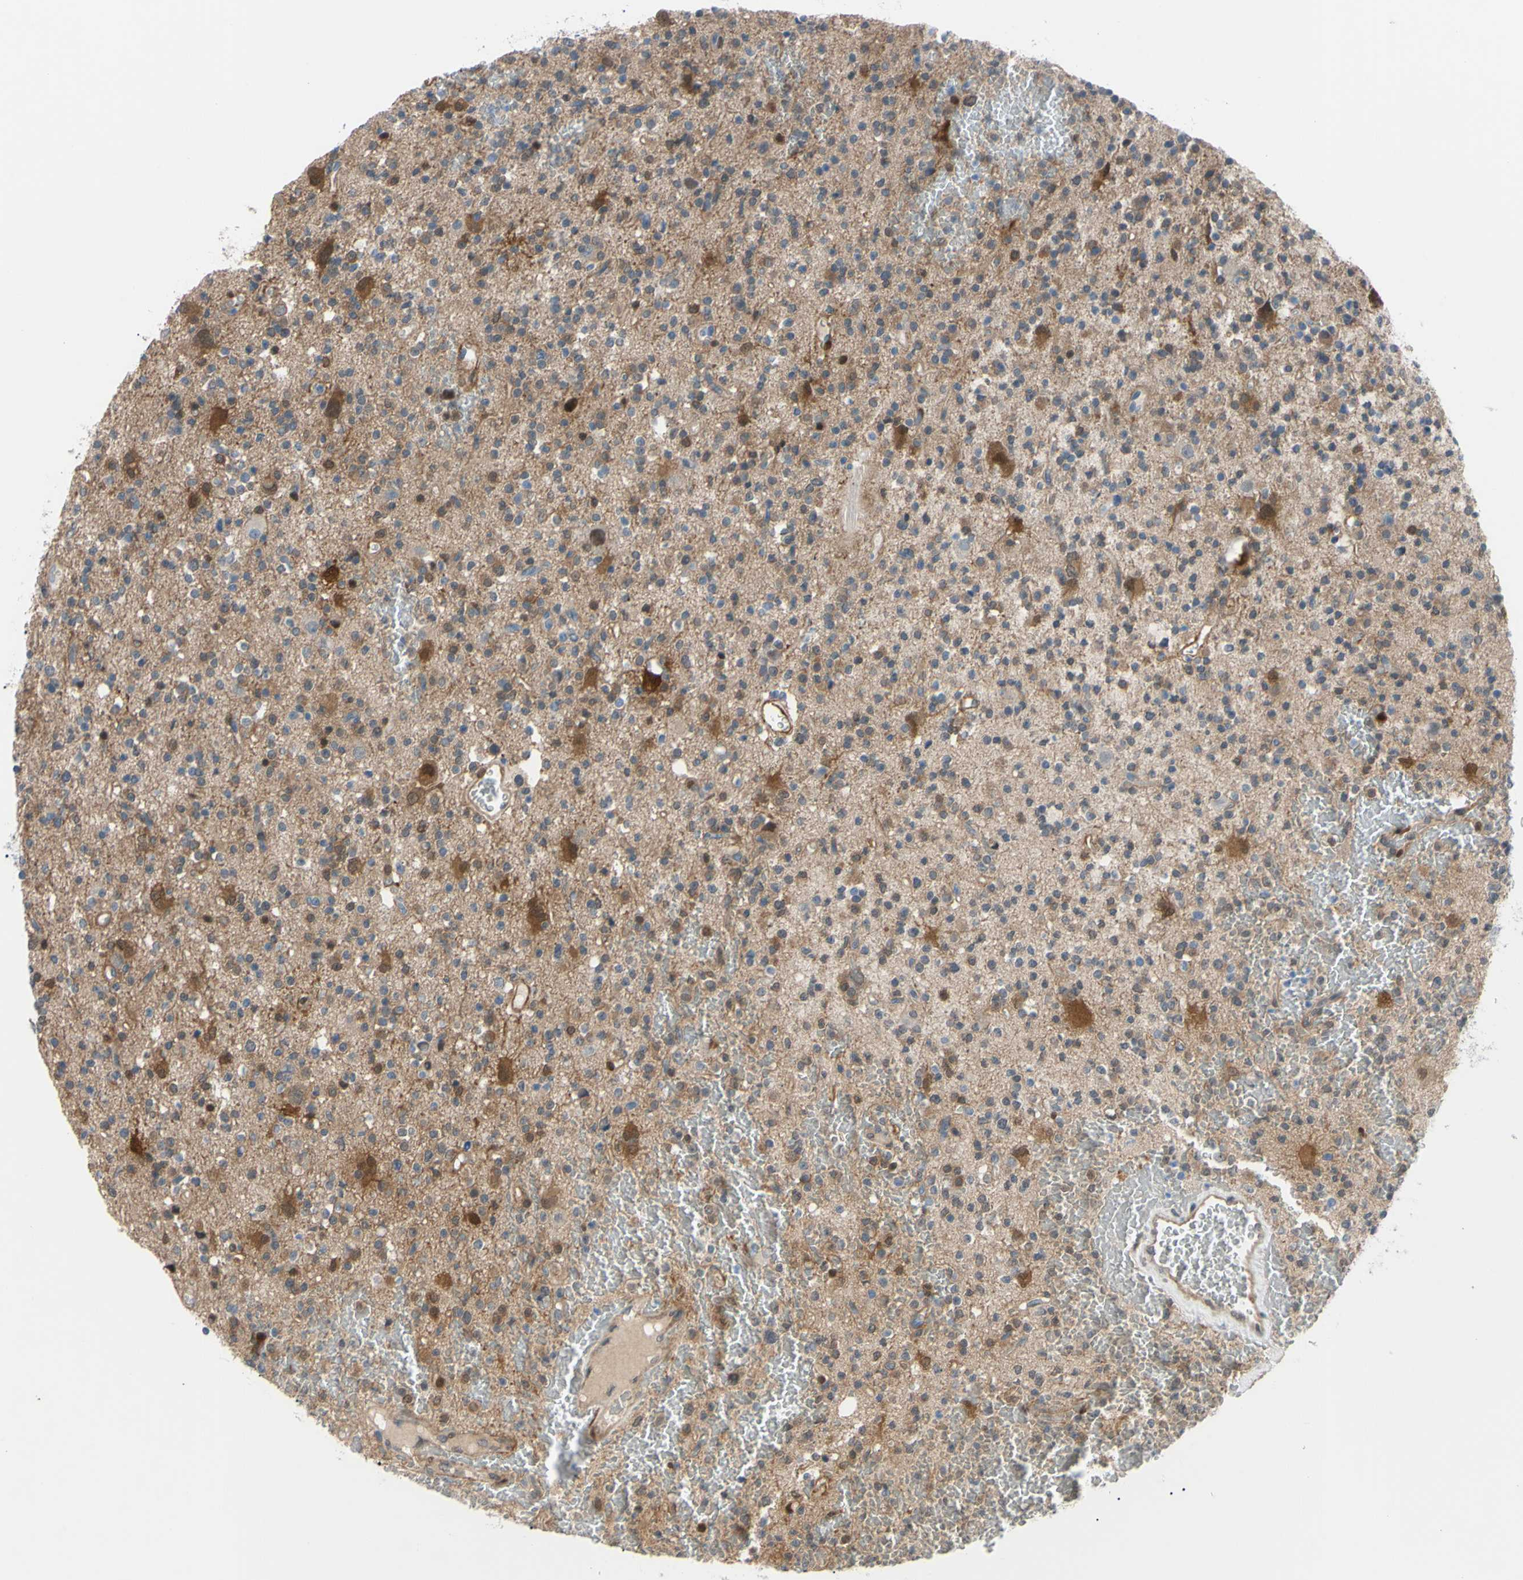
{"staining": {"intensity": "moderate", "quantity": "25%-75%", "location": "cytoplasmic/membranous"}, "tissue": "glioma", "cell_type": "Tumor cells", "image_type": "cancer", "snomed": [{"axis": "morphology", "description": "Glioma, malignant, High grade"}, {"axis": "topography", "description": "Brain"}], "caption": "A histopathology image of human high-grade glioma (malignant) stained for a protein demonstrates moderate cytoplasmic/membranous brown staining in tumor cells.", "gene": "NOL3", "patient": {"sex": "male", "age": 47}}